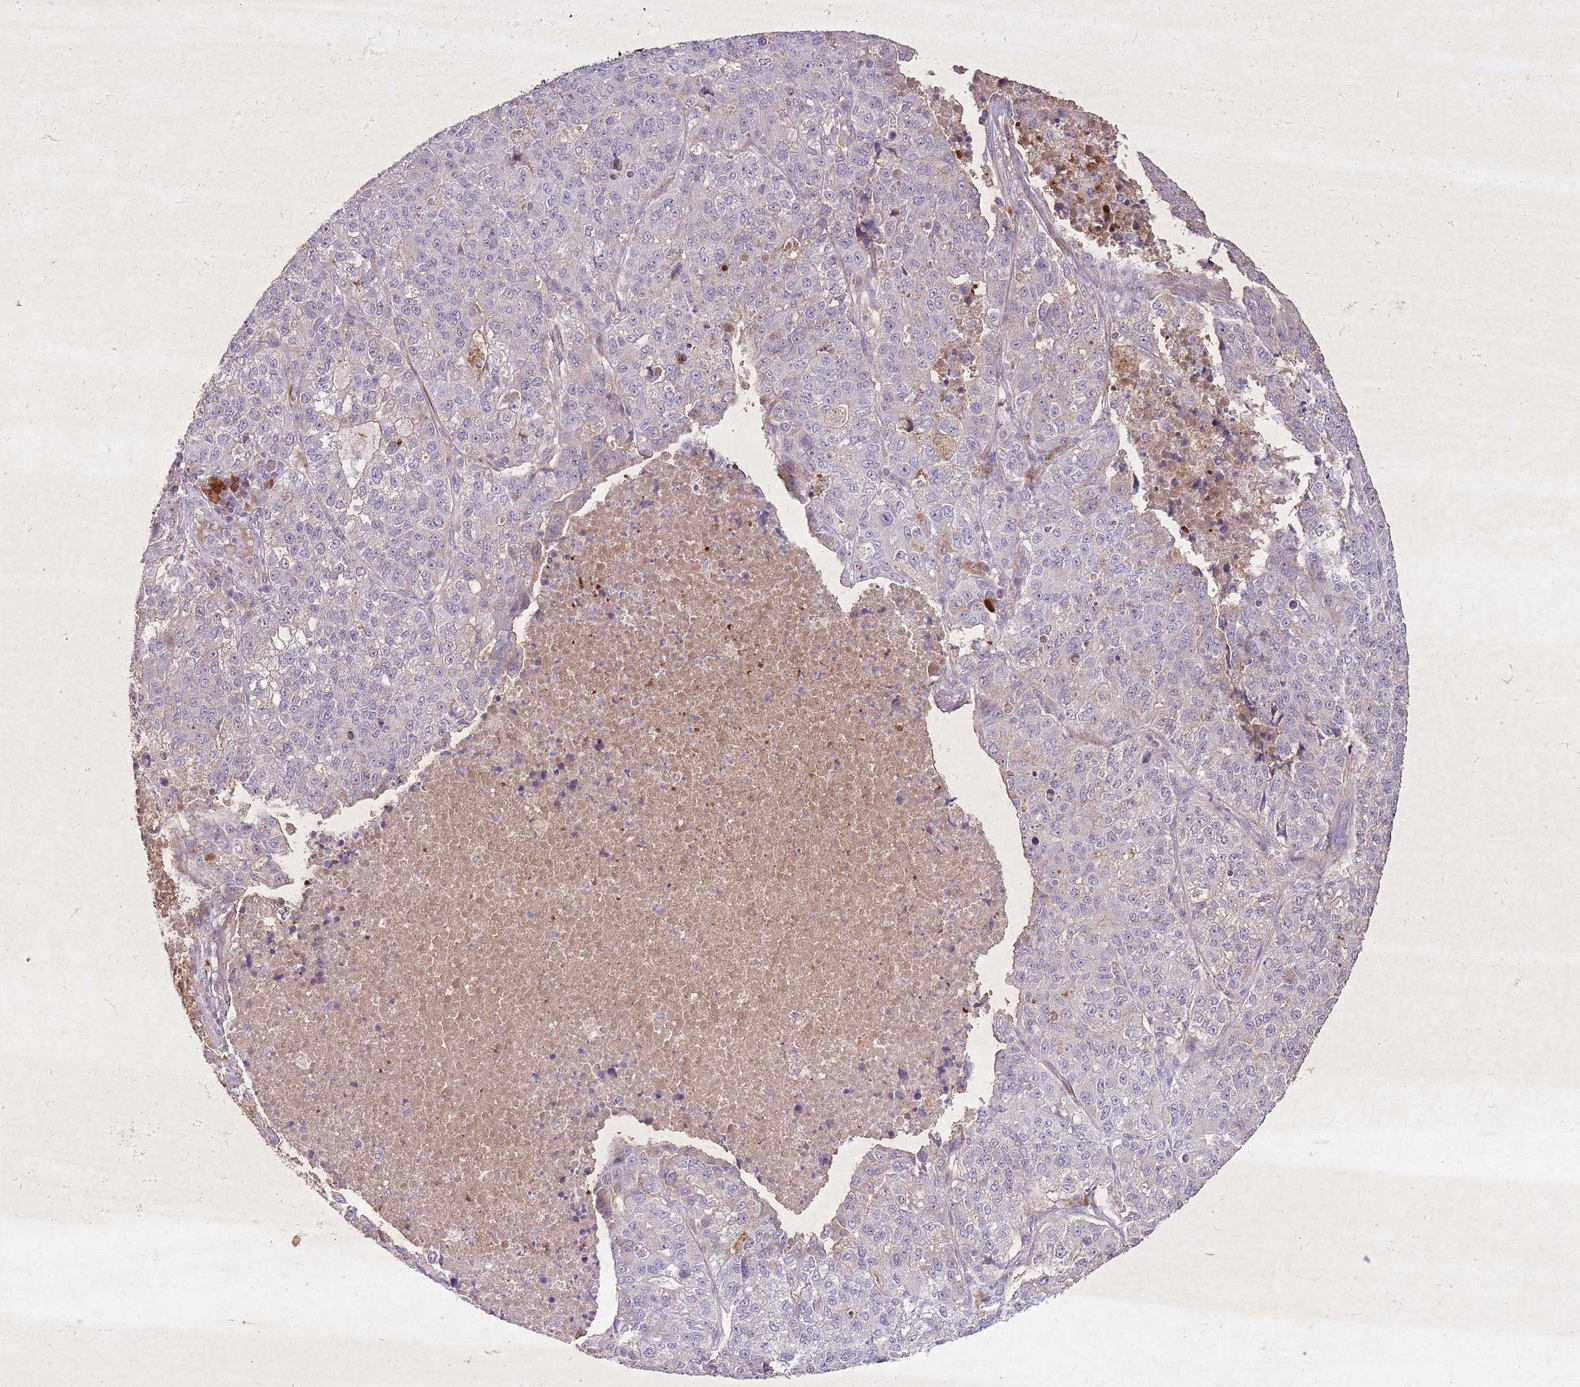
{"staining": {"intensity": "negative", "quantity": "none", "location": "none"}, "tissue": "lung cancer", "cell_type": "Tumor cells", "image_type": "cancer", "snomed": [{"axis": "morphology", "description": "Adenocarcinoma, NOS"}, {"axis": "topography", "description": "Lung"}], "caption": "An IHC histopathology image of lung cancer (adenocarcinoma) is shown. There is no staining in tumor cells of lung cancer (adenocarcinoma).", "gene": "CCNI", "patient": {"sex": "male", "age": 49}}